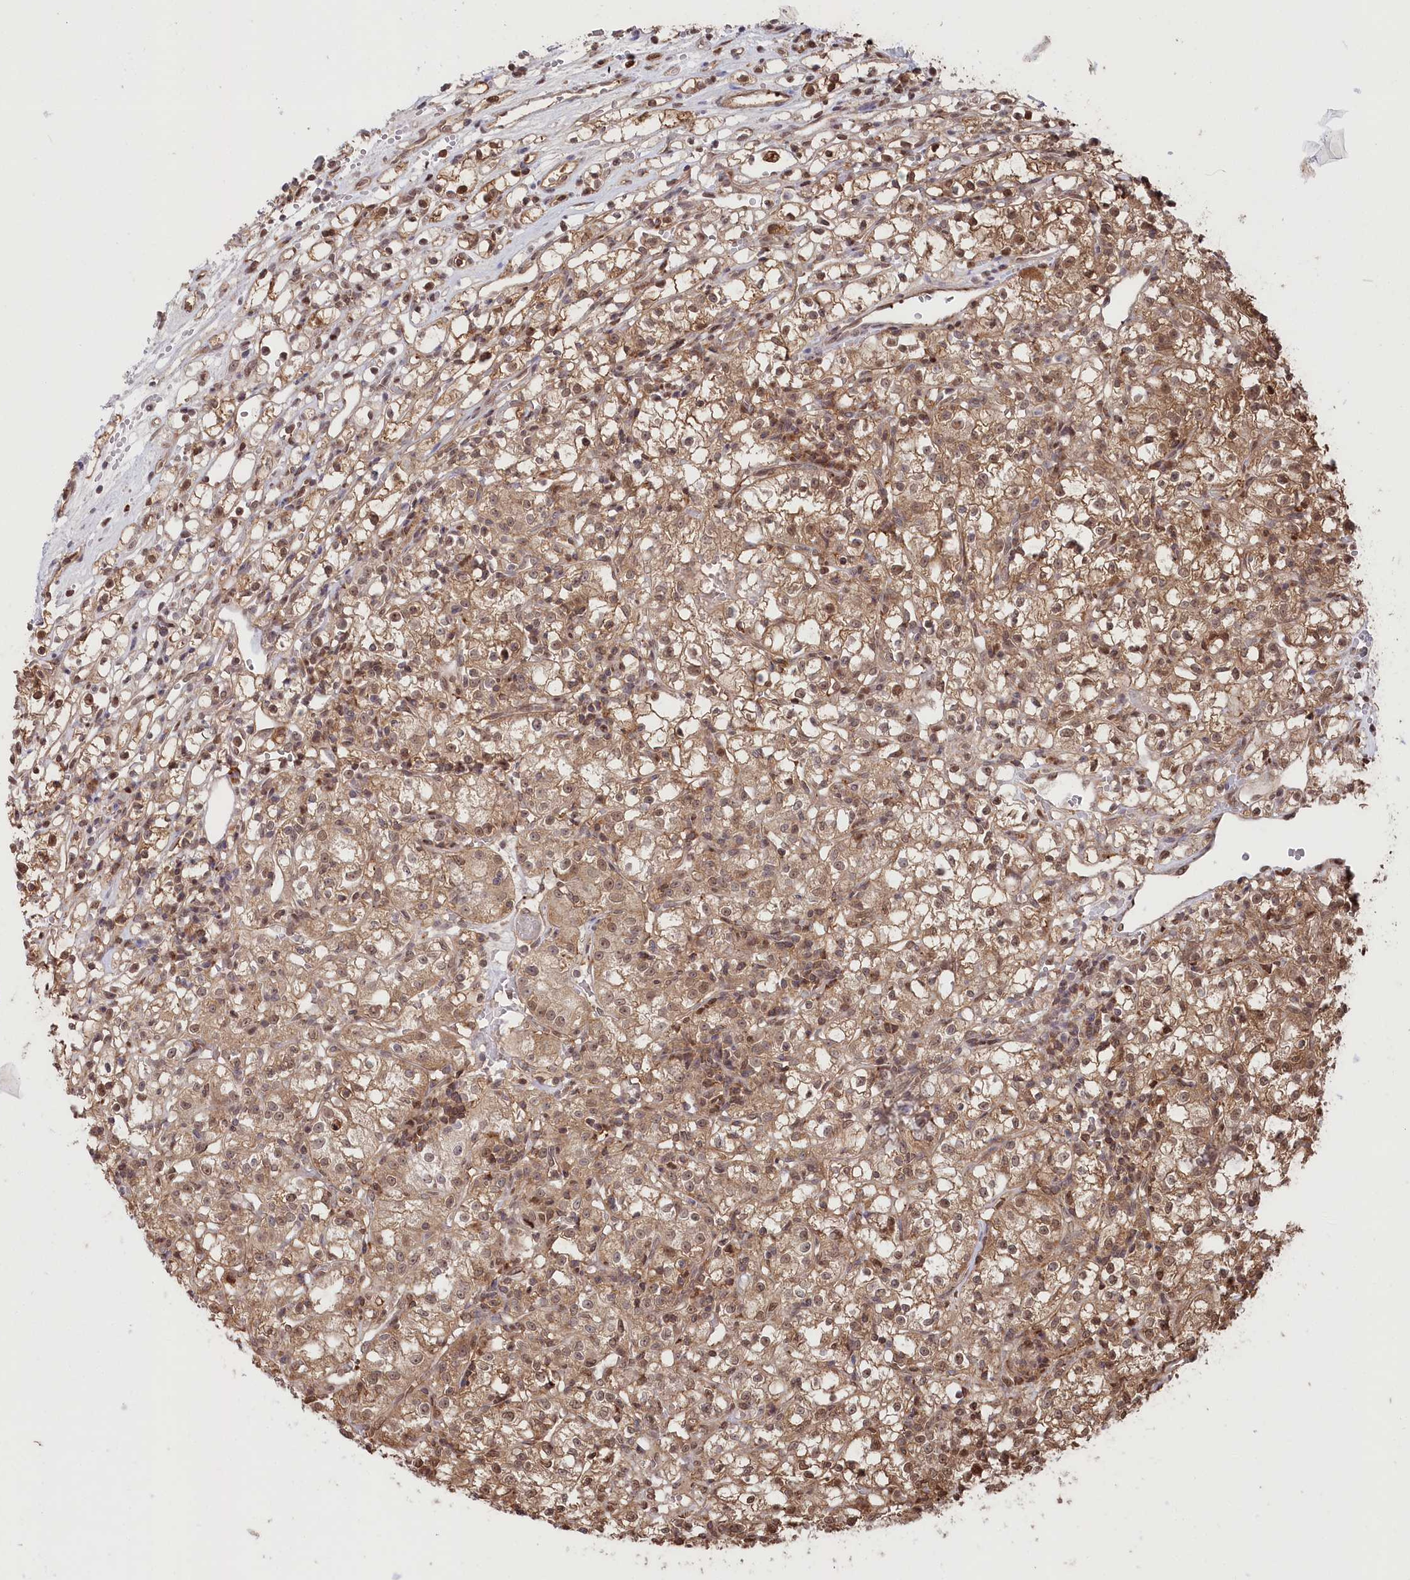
{"staining": {"intensity": "moderate", "quantity": ">75%", "location": "cytoplasmic/membranous,nuclear"}, "tissue": "renal cancer", "cell_type": "Tumor cells", "image_type": "cancer", "snomed": [{"axis": "morphology", "description": "Adenocarcinoma, NOS"}, {"axis": "topography", "description": "Kidney"}], "caption": "IHC image of neoplastic tissue: human renal cancer stained using immunohistochemistry shows medium levels of moderate protein expression localized specifically in the cytoplasmic/membranous and nuclear of tumor cells, appearing as a cytoplasmic/membranous and nuclear brown color.", "gene": "PSMA1", "patient": {"sex": "female", "age": 59}}